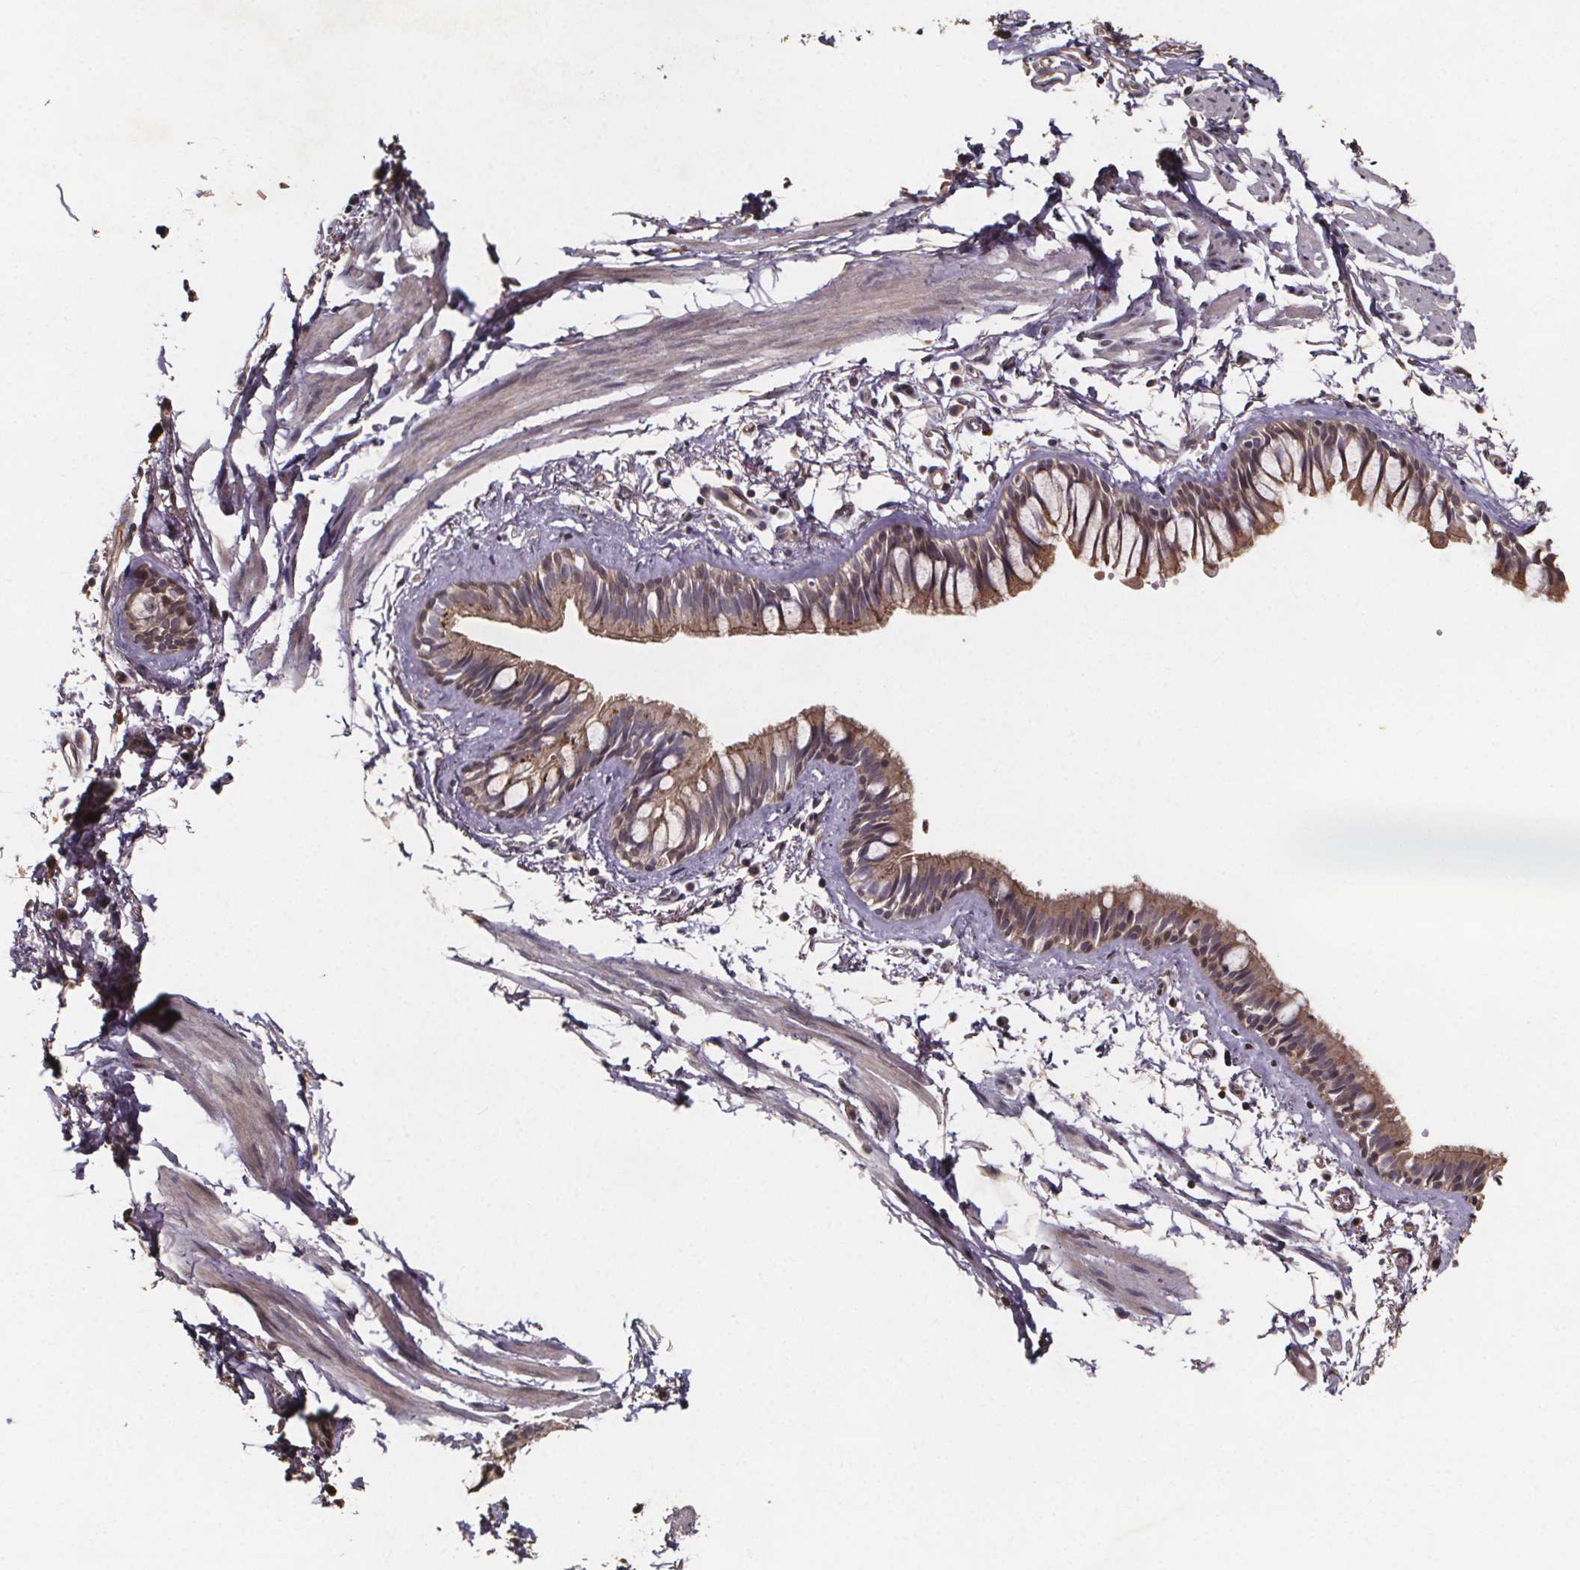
{"staining": {"intensity": "moderate", "quantity": ">75%", "location": "cytoplasmic/membranous"}, "tissue": "bronchus", "cell_type": "Respiratory epithelial cells", "image_type": "normal", "snomed": [{"axis": "morphology", "description": "Normal tissue, NOS"}, {"axis": "topography", "description": "Cartilage tissue"}, {"axis": "topography", "description": "Bronchus"}], "caption": "Human bronchus stained with a brown dye reveals moderate cytoplasmic/membranous positive expression in about >75% of respiratory epithelial cells.", "gene": "ZNF879", "patient": {"sex": "female", "age": 59}}